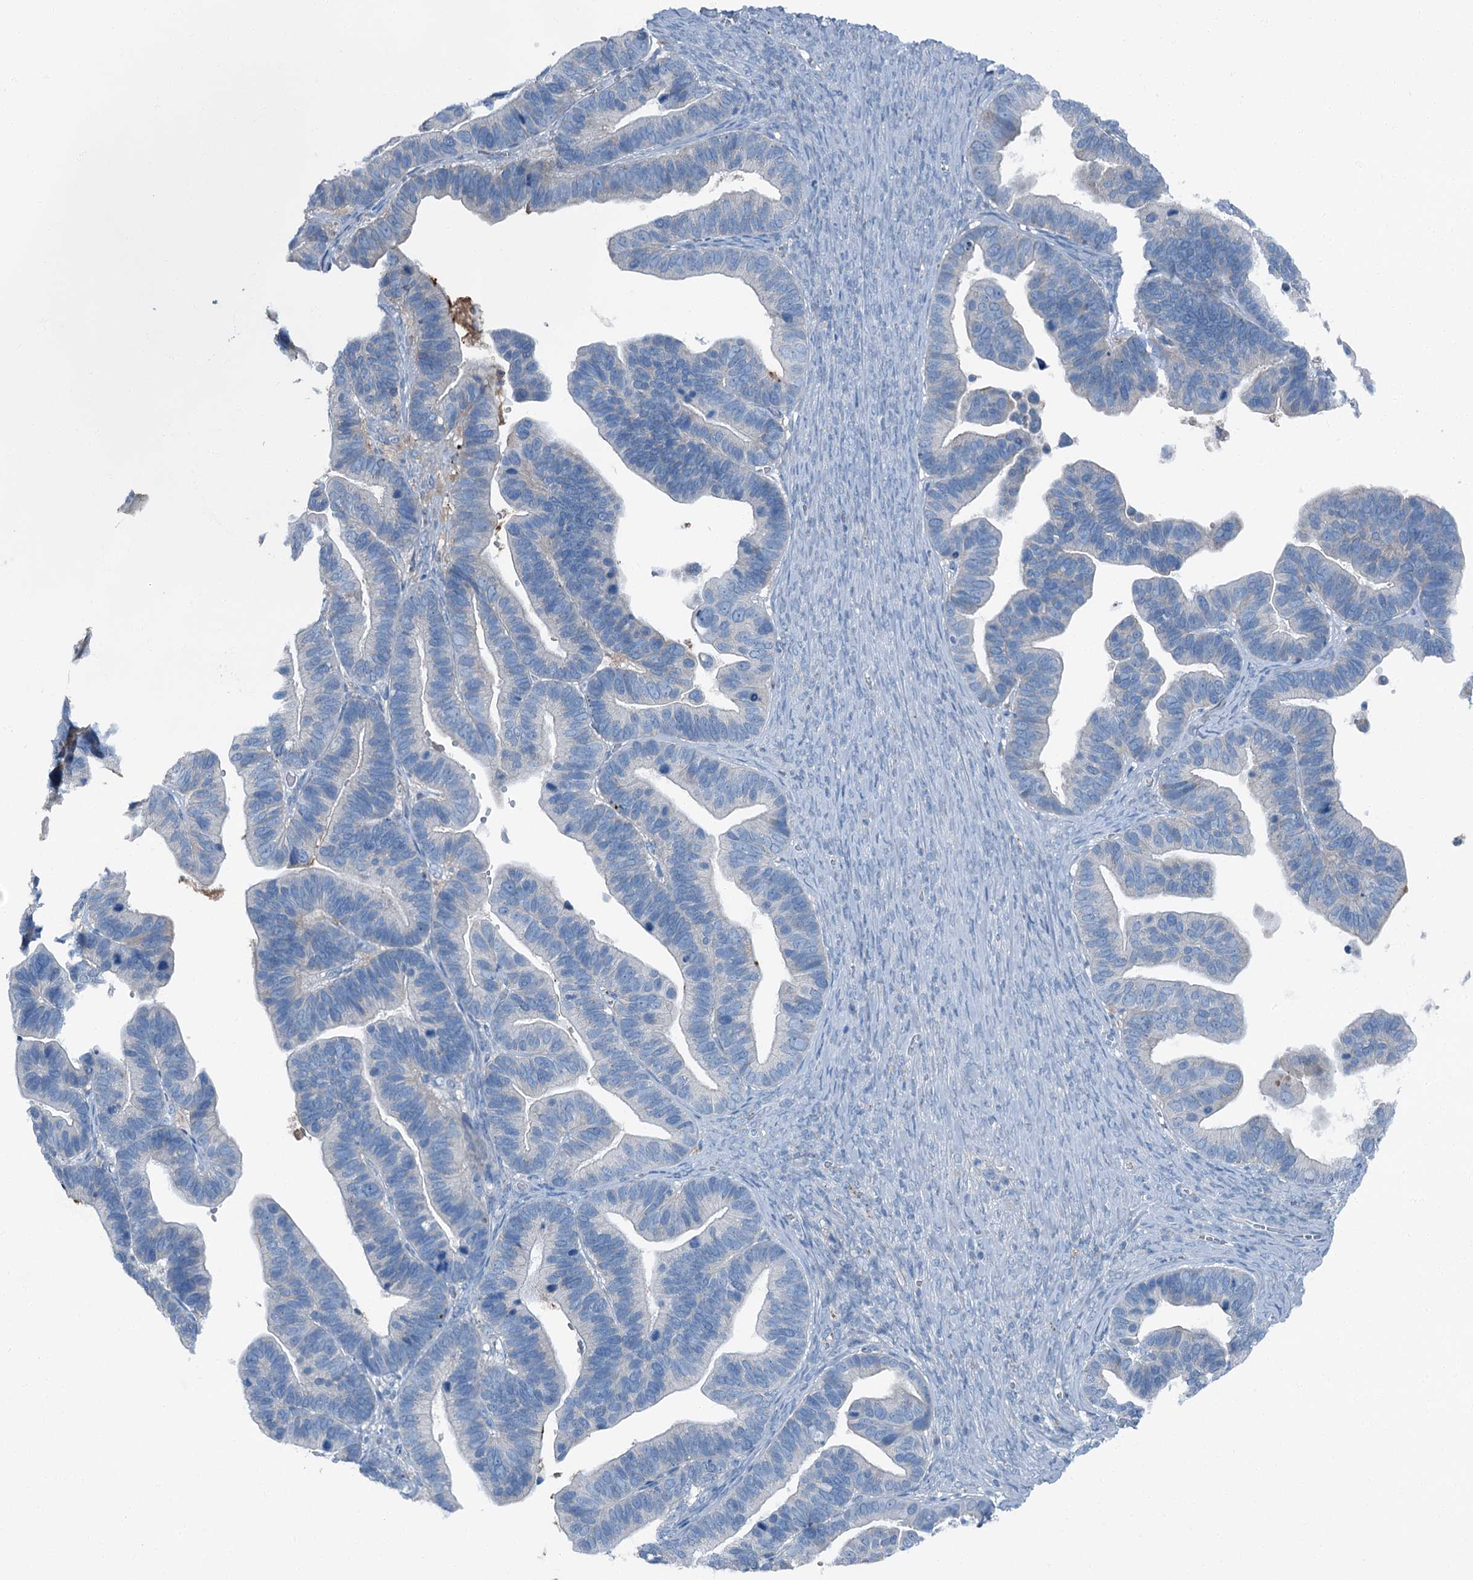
{"staining": {"intensity": "negative", "quantity": "none", "location": "none"}, "tissue": "ovarian cancer", "cell_type": "Tumor cells", "image_type": "cancer", "snomed": [{"axis": "morphology", "description": "Cystadenocarcinoma, serous, NOS"}, {"axis": "topography", "description": "Ovary"}], "caption": "Micrograph shows no protein staining in tumor cells of serous cystadenocarcinoma (ovarian) tissue.", "gene": "AXL", "patient": {"sex": "female", "age": 56}}